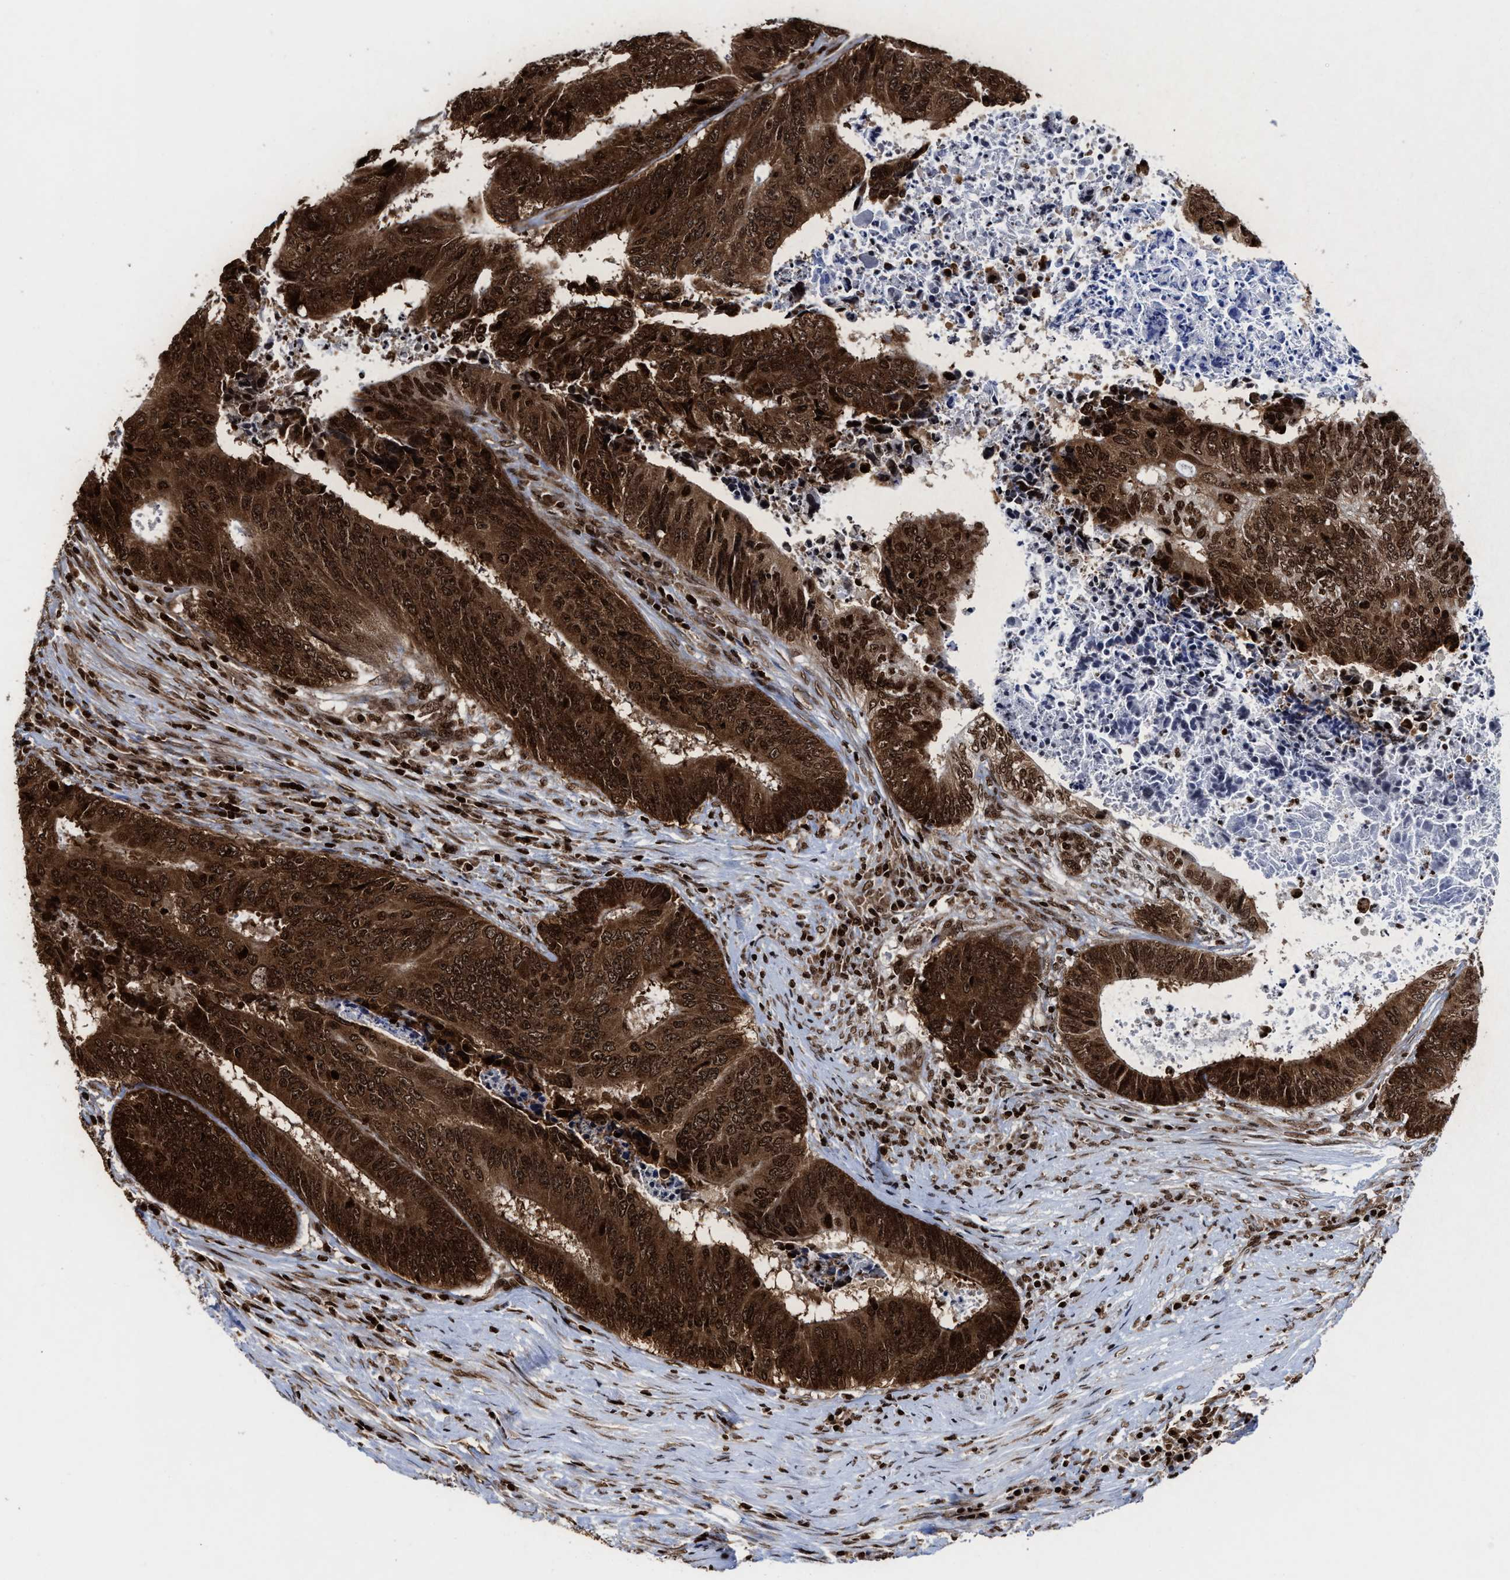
{"staining": {"intensity": "strong", "quantity": ">75%", "location": "cytoplasmic/membranous,nuclear"}, "tissue": "colorectal cancer", "cell_type": "Tumor cells", "image_type": "cancer", "snomed": [{"axis": "morphology", "description": "Adenocarcinoma, NOS"}, {"axis": "topography", "description": "Rectum"}], "caption": "Immunohistochemistry (IHC) of human colorectal cancer reveals high levels of strong cytoplasmic/membranous and nuclear staining in about >75% of tumor cells.", "gene": "ALYREF", "patient": {"sex": "male", "age": 72}}